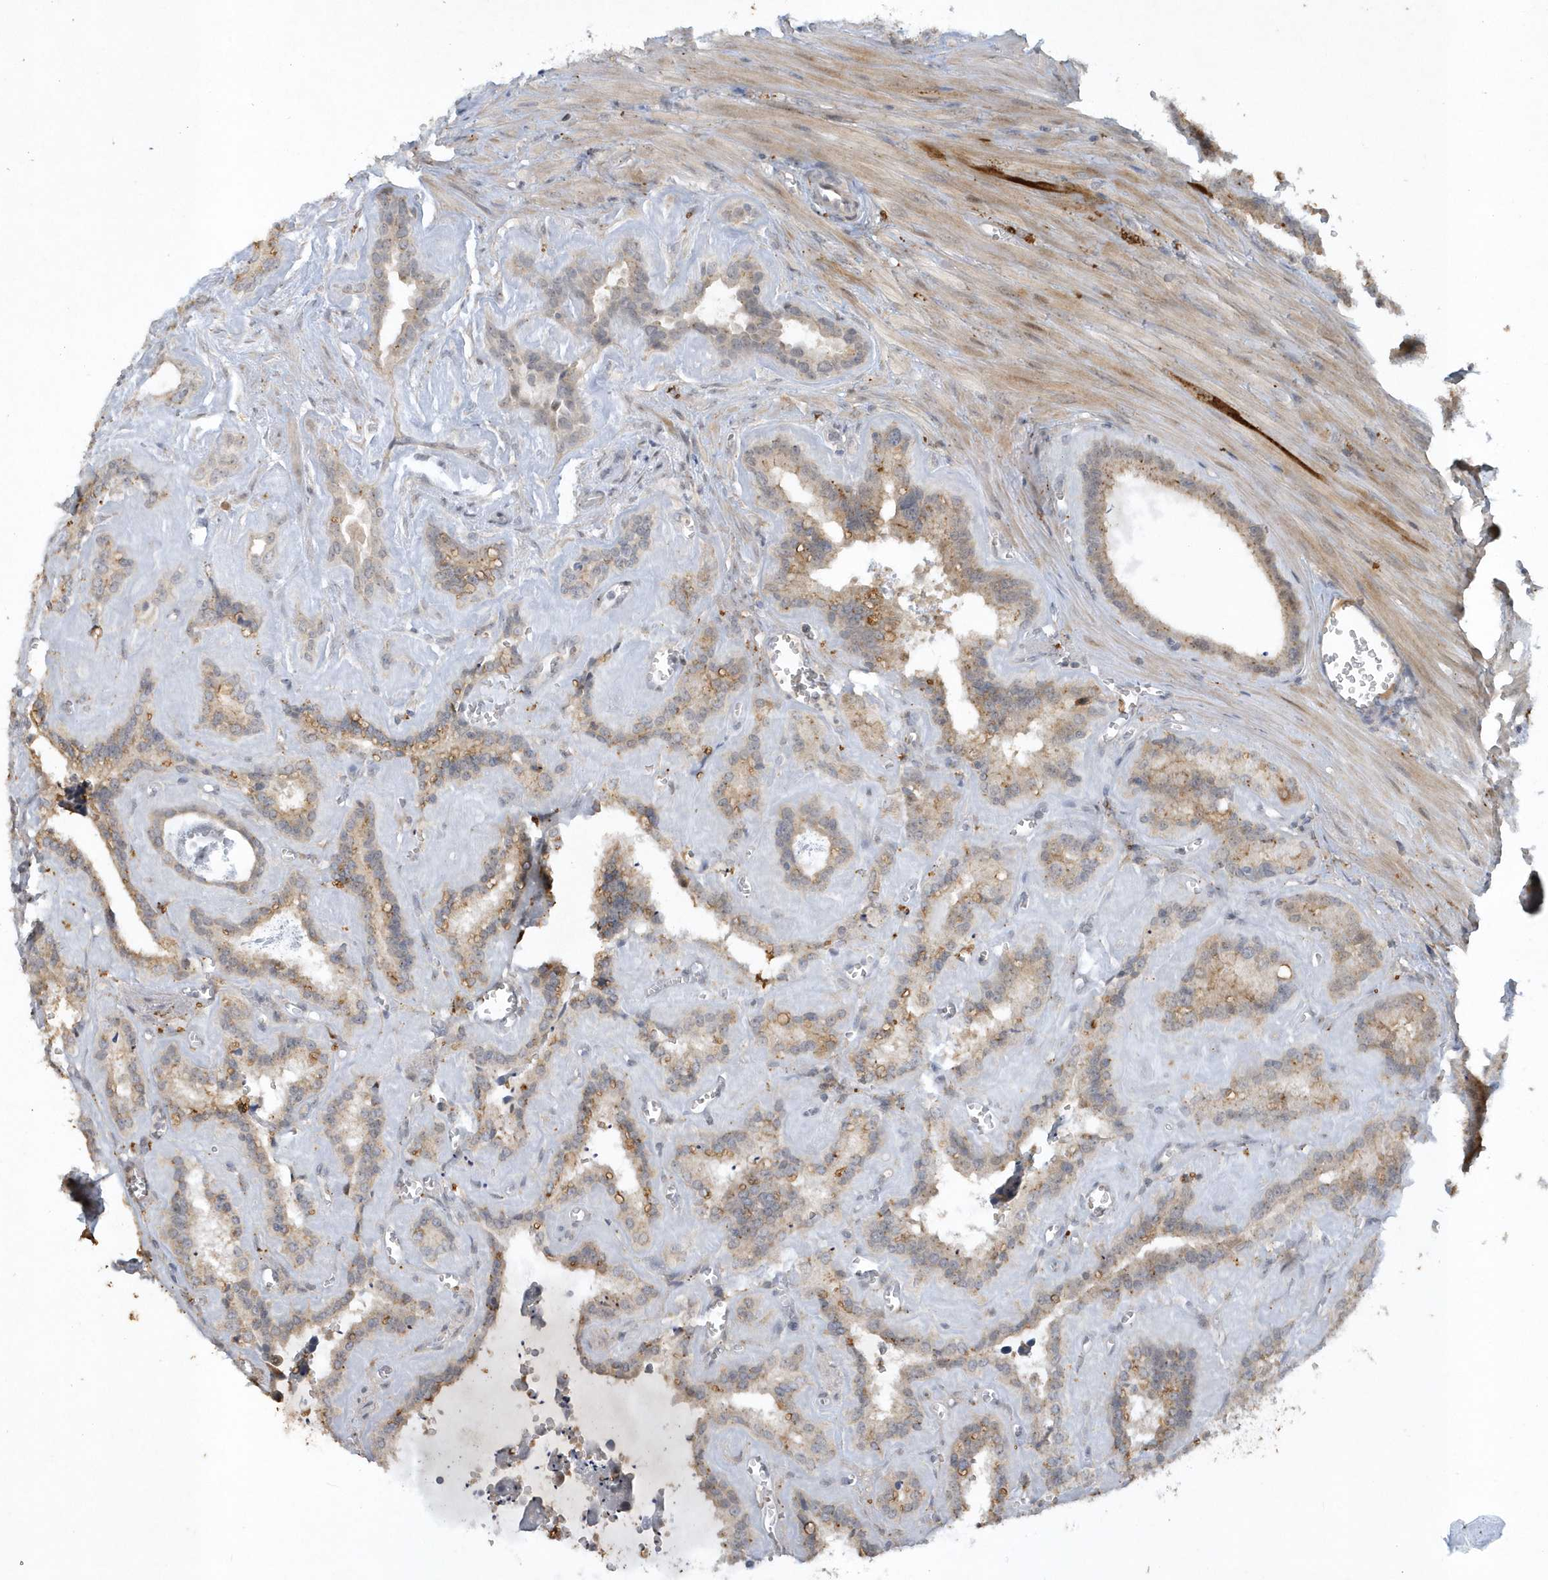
{"staining": {"intensity": "moderate", "quantity": "25%-75%", "location": "cytoplasmic/membranous"}, "tissue": "seminal vesicle", "cell_type": "Glandular cells", "image_type": "normal", "snomed": [{"axis": "morphology", "description": "Normal tissue, NOS"}, {"axis": "topography", "description": "Prostate"}, {"axis": "topography", "description": "Seminal veicle"}], "caption": "Benign seminal vesicle demonstrates moderate cytoplasmic/membranous expression in about 25%-75% of glandular cells.", "gene": "THG1L", "patient": {"sex": "male", "age": 59}}